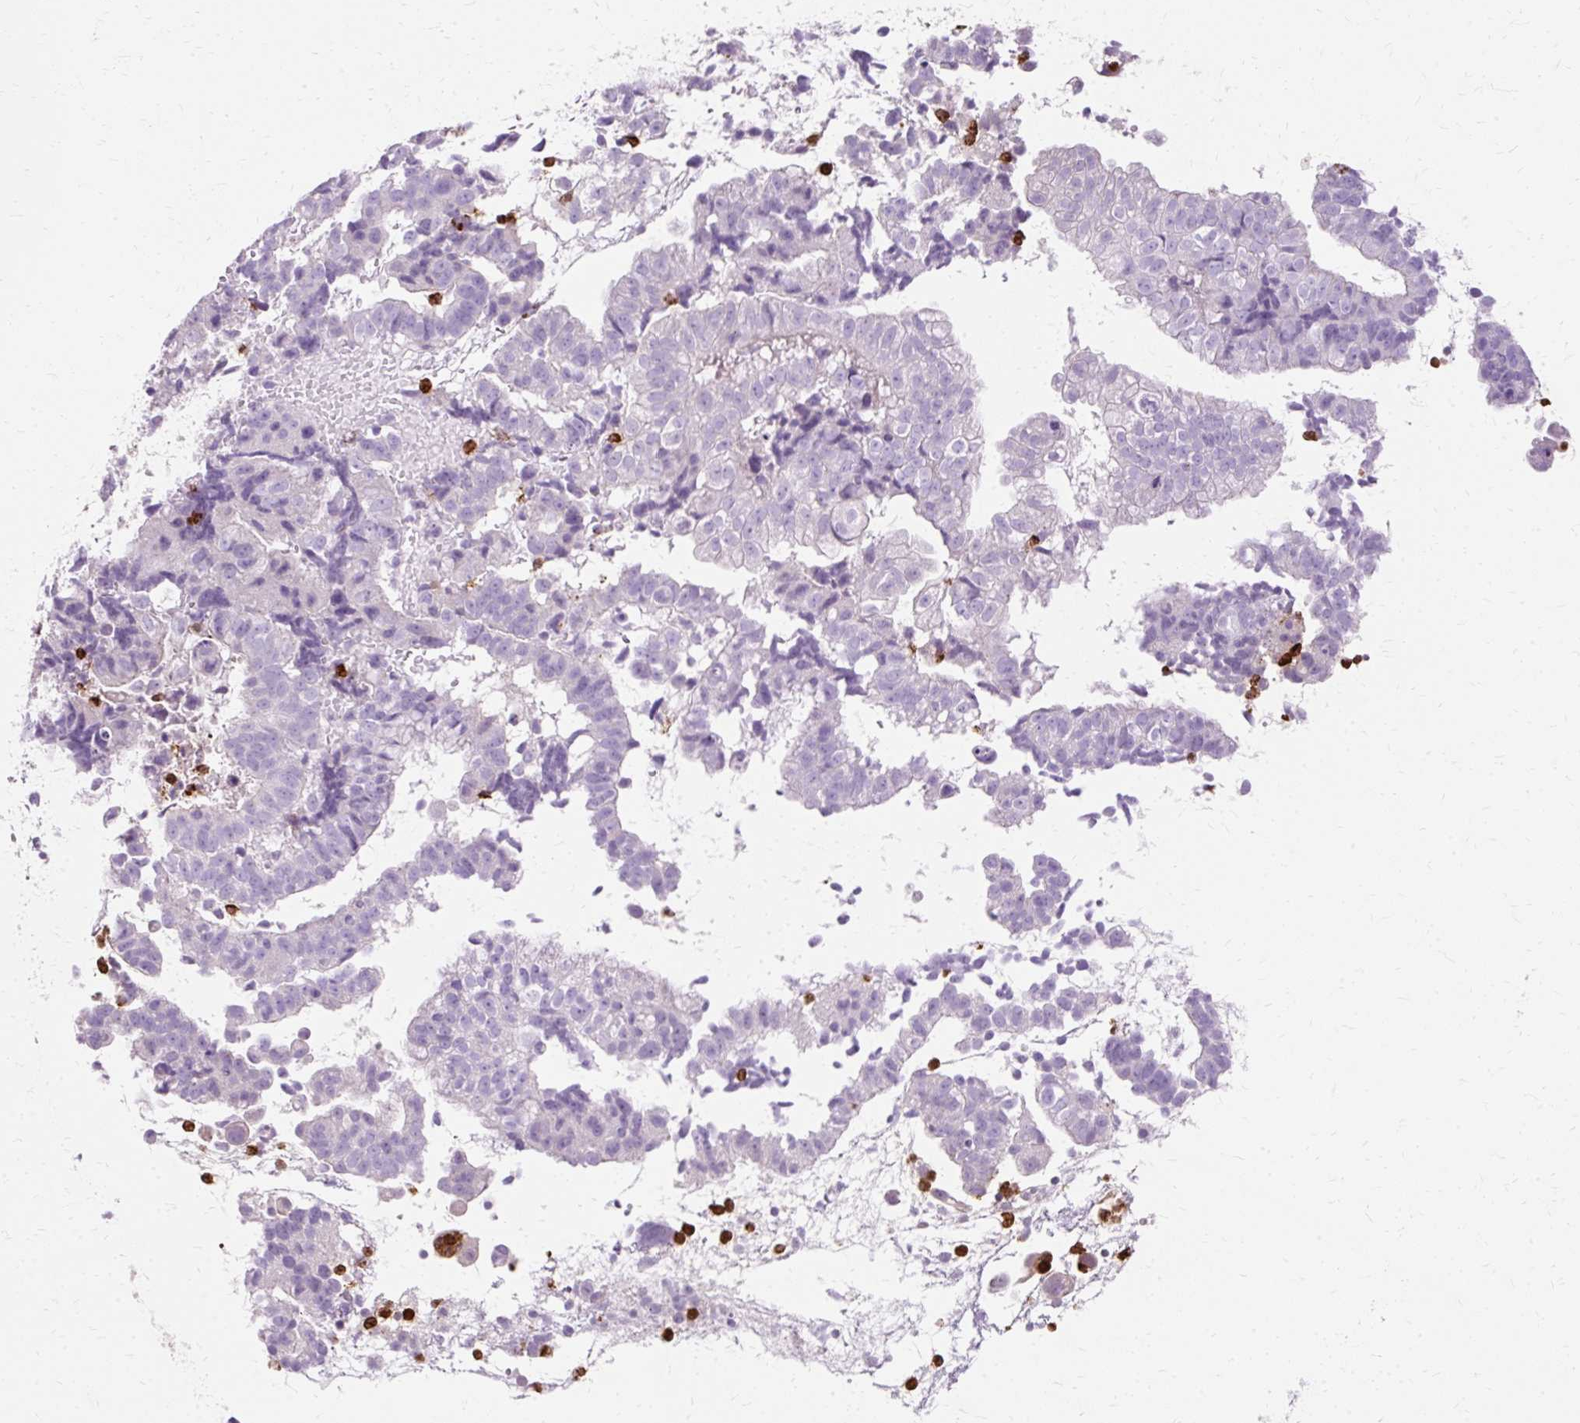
{"staining": {"intensity": "negative", "quantity": "none", "location": "none"}, "tissue": "endometrial cancer", "cell_type": "Tumor cells", "image_type": "cancer", "snomed": [{"axis": "morphology", "description": "Adenocarcinoma, NOS"}, {"axis": "topography", "description": "Endometrium"}], "caption": "Tumor cells are negative for brown protein staining in endometrial cancer. Nuclei are stained in blue.", "gene": "DEFA1", "patient": {"sex": "female", "age": 76}}